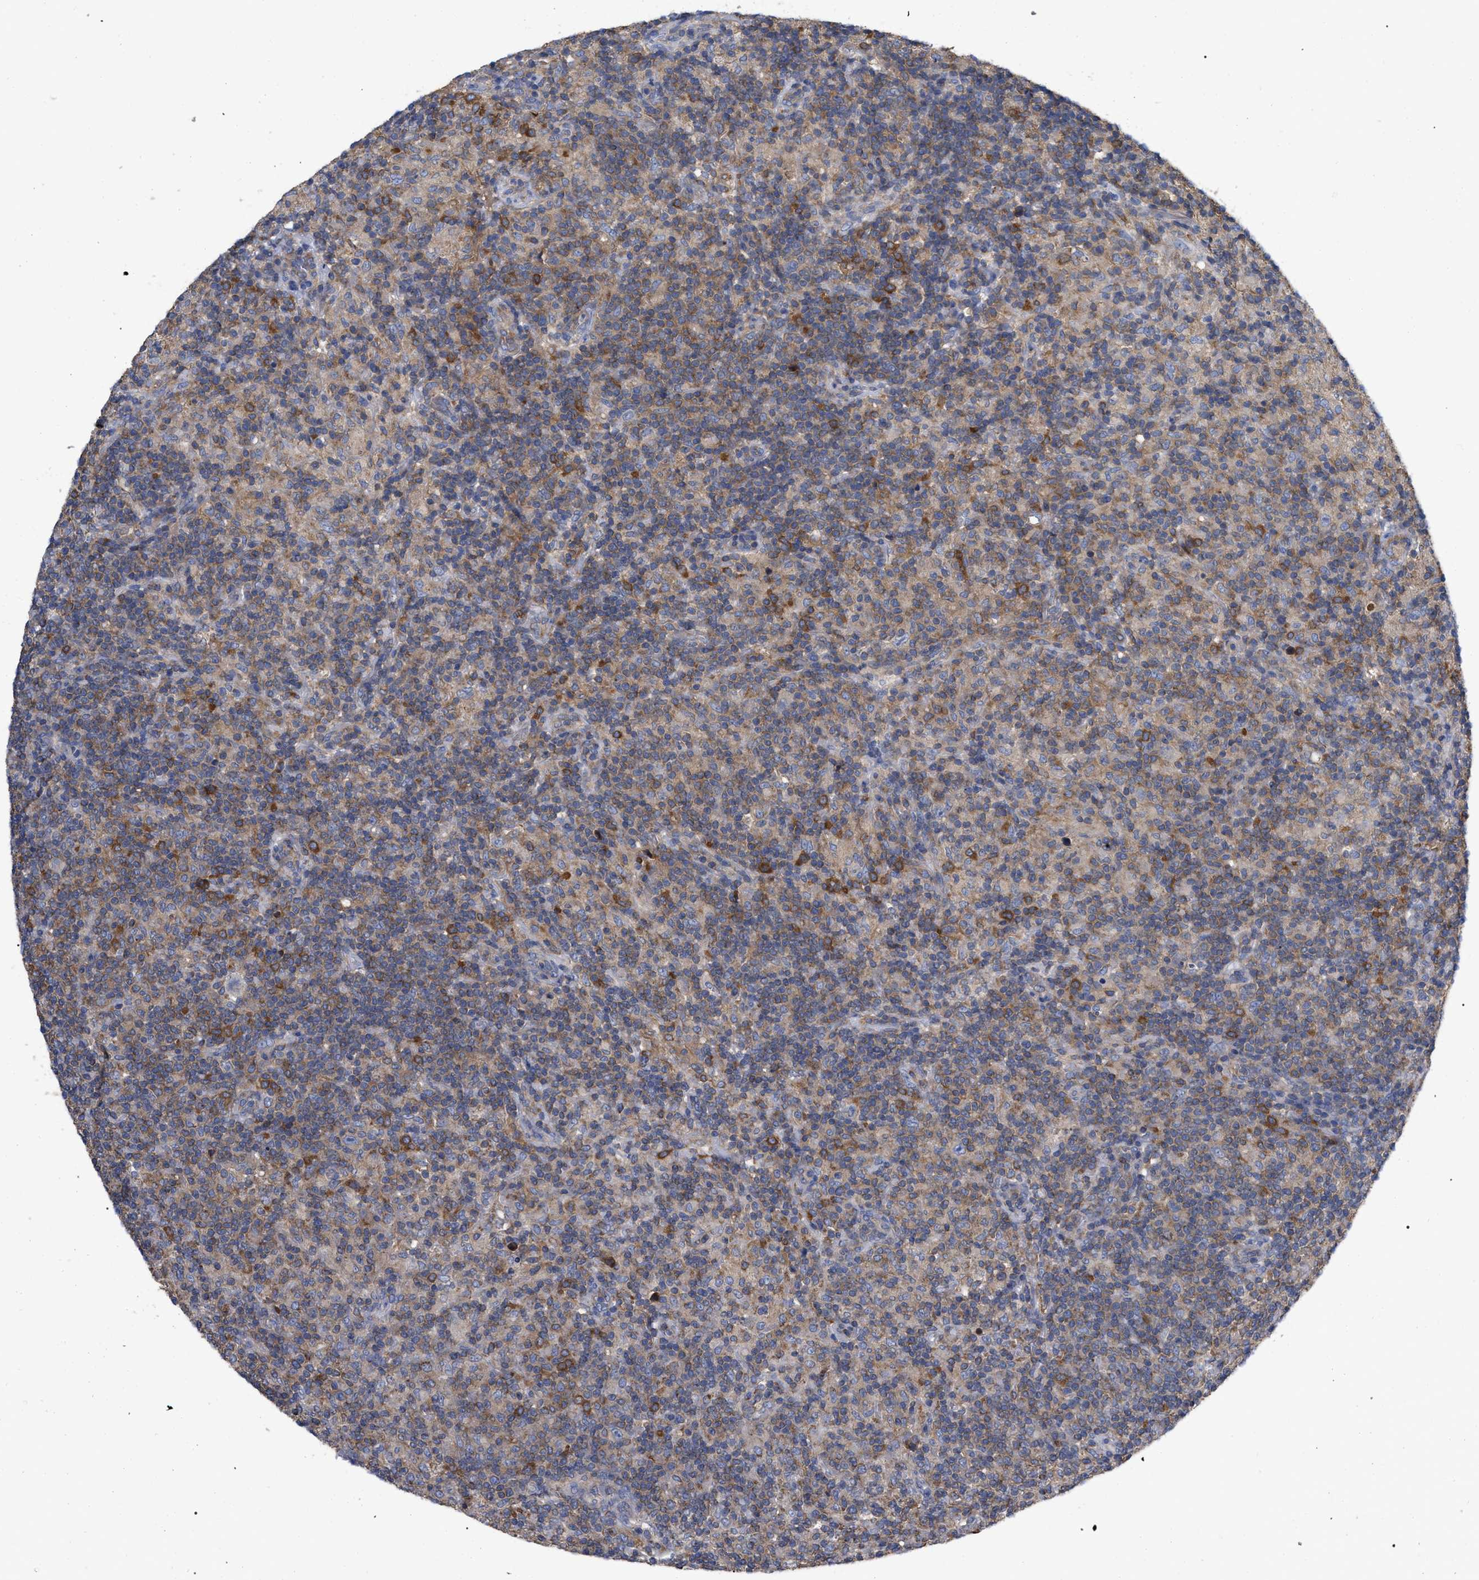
{"staining": {"intensity": "weak", "quantity": "<25%", "location": "cytoplasmic/membranous"}, "tissue": "lymphoma", "cell_type": "Tumor cells", "image_type": "cancer", "snomed": [{"axis": "morphology", "description": "Hodgkin's disease, NOS"}, {"axis": "topography", "description": "Lymph node"}], "caption": "This is a photomicrograph of IHC staining of lymphoma, which shows no positivity in tumor cells. The staining was performed using DAB to visualize the protein expression in brown, while the nuclei were stained in blue with hematoxylin (Magnification: 20x).", "gene": "RAP1GDS1", "patient": {"sex": "male", "age": 70}}